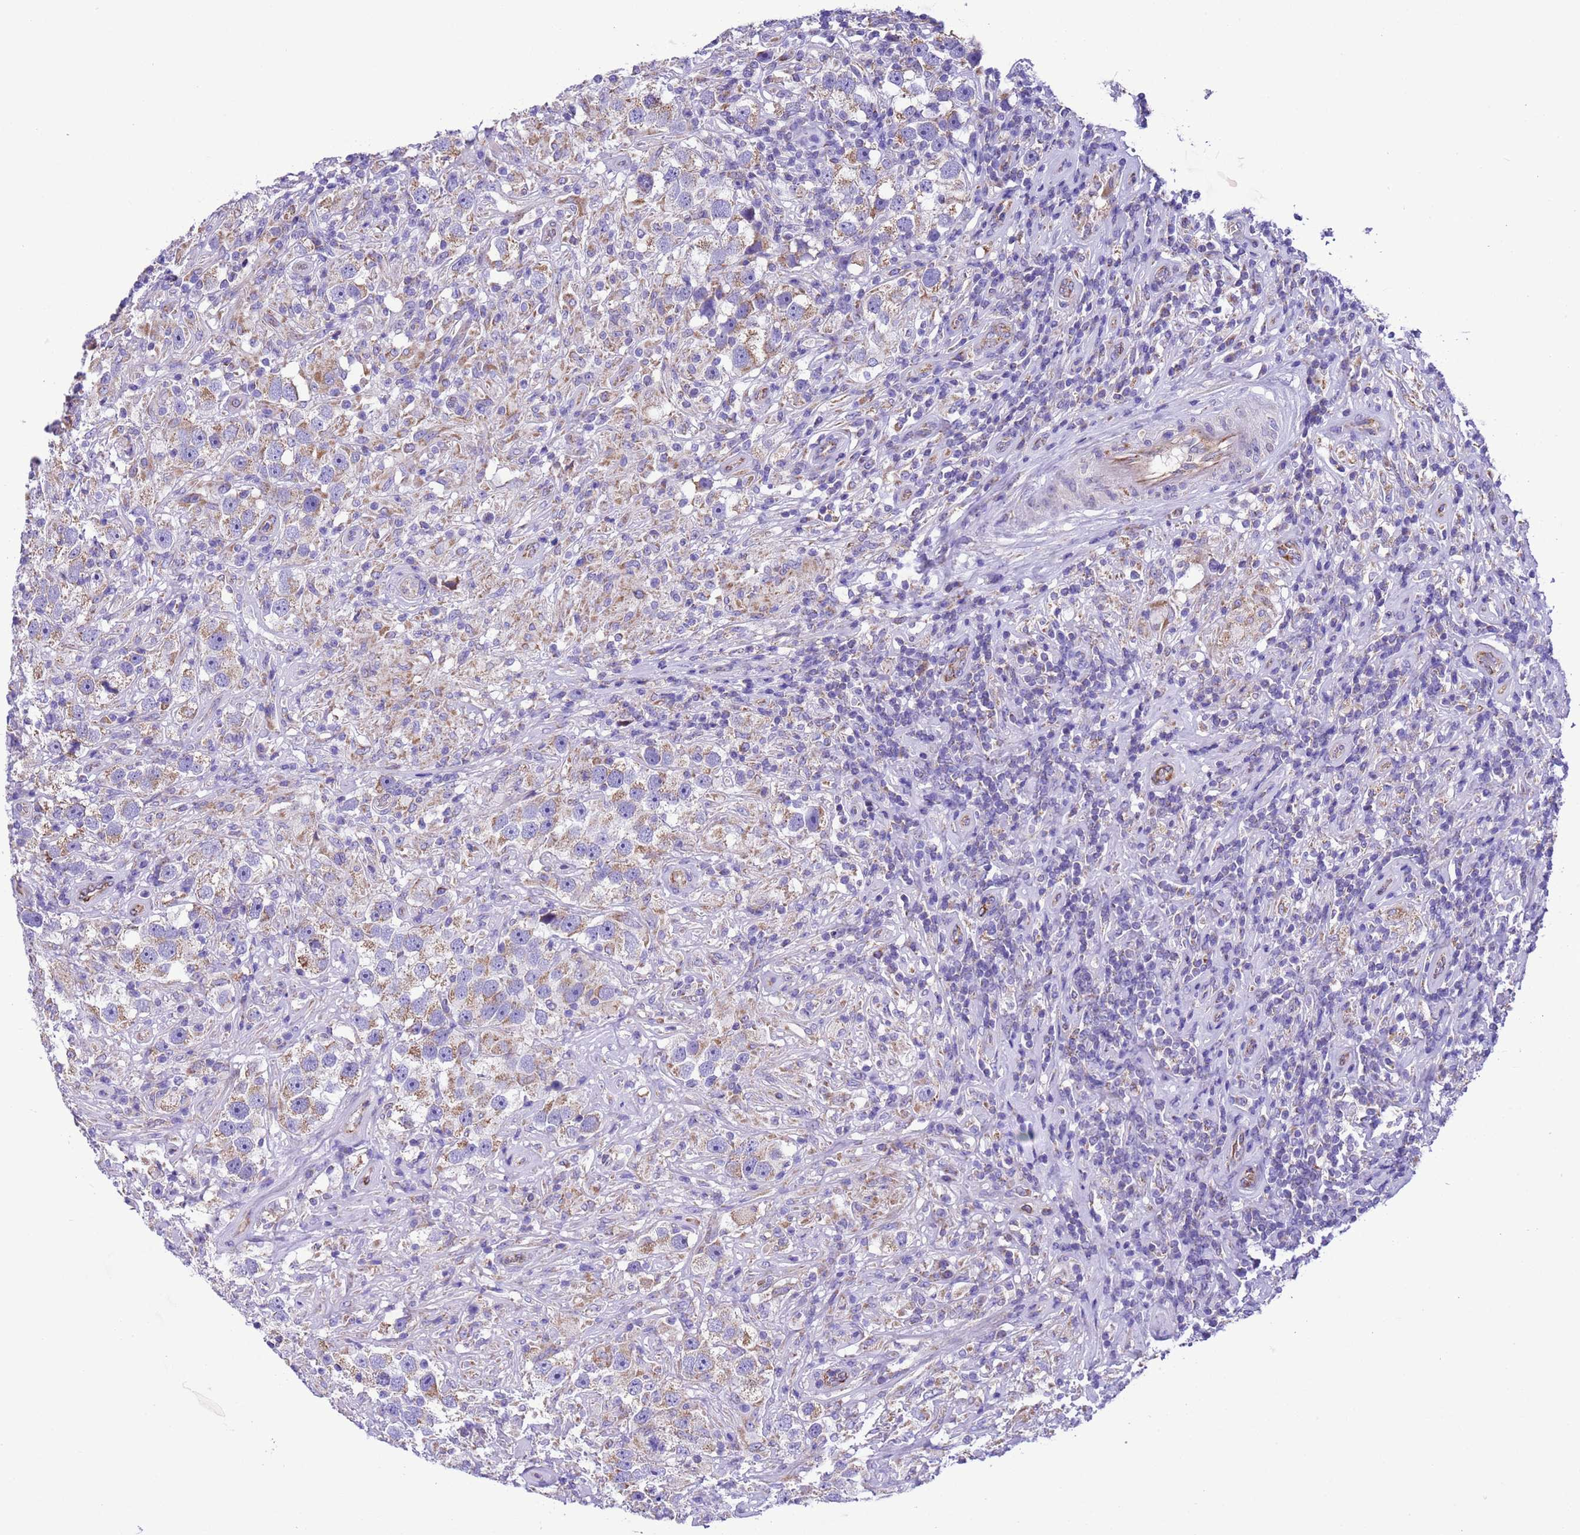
{"staining": {"intensity": "moderate", "quantity": ">75%", "location": "cytoplasmic/membranous"}, "tissue": "testis cancer", "cell_type": "Tumor cells", "image_type": "cancer", "snomed": [{"axis": "morphology", "description": "Seminoma, NOS"}, {"axis": "topography", "description": "Testis"}], "caption": "High-magnification brightfield microscopy of seminoma (testis) stained with DAB (3,3'-diaminobenzidine) (brown) and counterstained with hematoxylin (blue). tumor cells exhibit moderate cytoplasmic/membranous positivity is identified in approximately>75% of cells.", "gene": "CCDC191", "patient": {"sex": "male", "age": 49}}